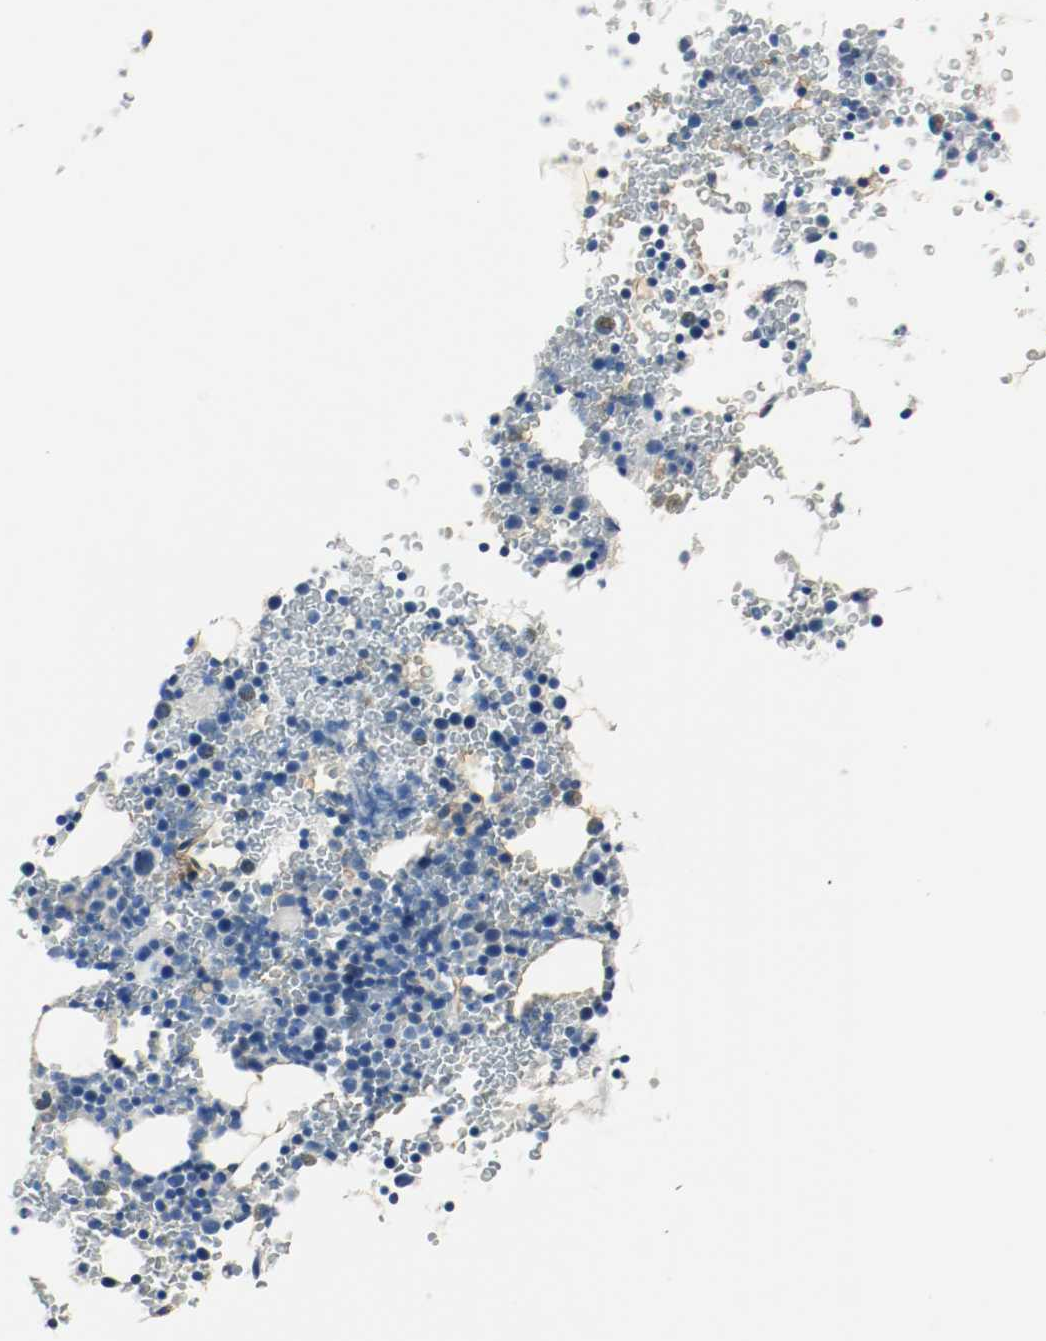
{"staining": {"intensity": "negative", "quantity": "none", "location": "none"}, "tissue": "bone marrow", "cell_type": "Hematopoietic cells", "image_type": "normal", "snomed": [{"axis": "morphology", "description": "Normal tissue, NOS"}, {"axis": "morphology", "description": "Inflammation, NOS"}, {"axis": "topography", "description": "Bone marrow"}], "caption": "The immunohistochemistry (IHC) micrograph has no significant staining in hematopoietic cells of bone marrow.", "gene": "LAMB1", "patient": {"sex": "male", "age": 22}}